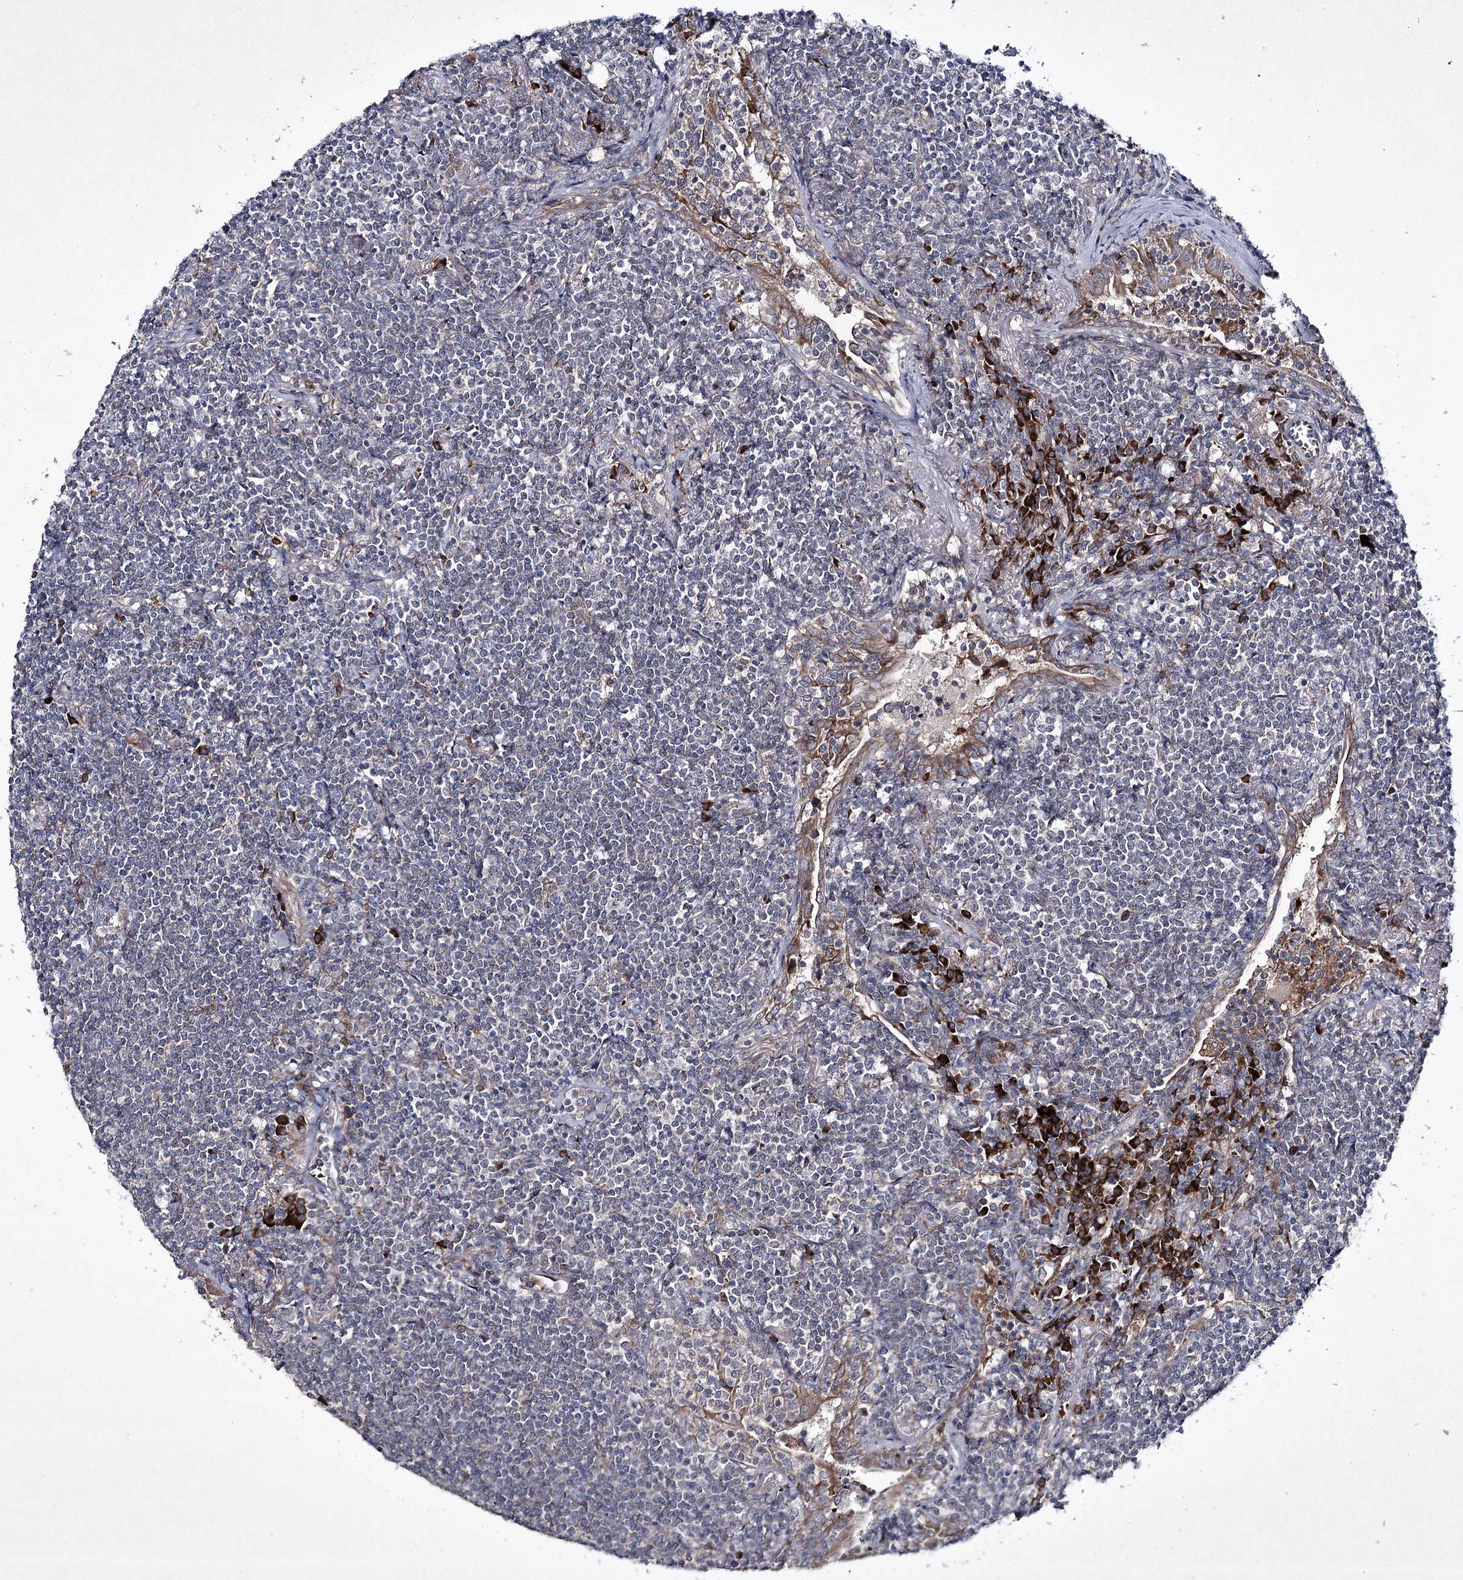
{"staining": {"intensity": "negative", "quantity": "none", "location": "none"}, "tissue": "lymphoma", "cell_type": "Tumor cells", "image_type": "cancer", "snomed": [{"axis": "morphology", "description": "Malignant lymphoma, non-Hodgkin's type, Low grade"}, {"axis": "topography", "description": "Lung"}], "caption": "Immunohistochemistry of human malignant lymphoma, non-Hodgkin's type (low-grade) shows no positivity in tumor cells.", "gene": "ALG9", "patient": {"sex": "female", "age": 71}}